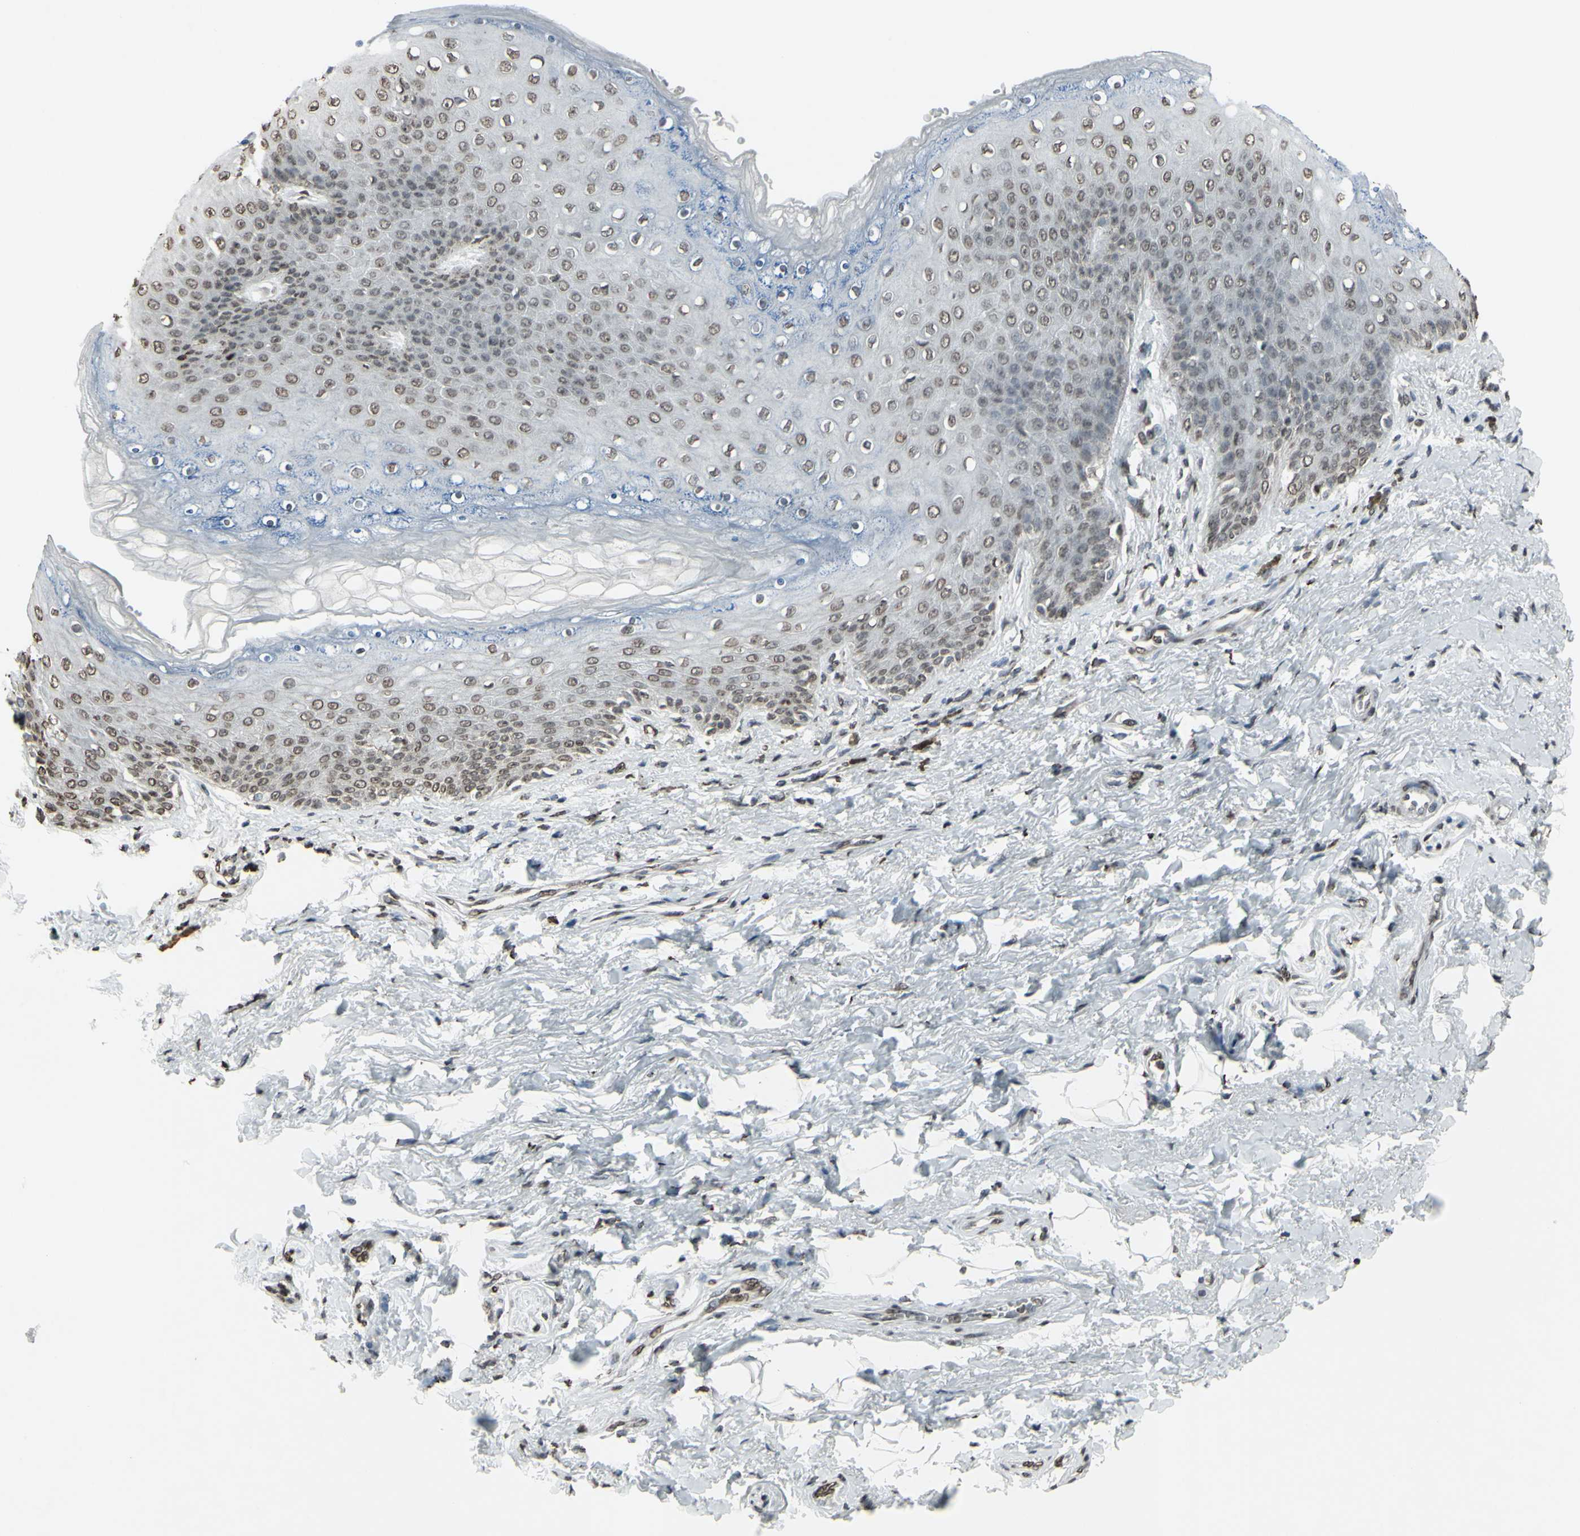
{"staining": {"intensity": "weak", "quantity": "25%-75%", "location": "nuclear"}, "tissue": "skin", "cell_type": "Epidermal cells", "image_type": "normal", "snomed": [{"axis": "morphology", "description": "Normal tissue, NOS"}, {"axis": "topography", "description": "Anal"}], "caption": "Protein staining of benign skin exhibits weak nuclear expression in about 25%-75% of epidermal cells.", "gene": "CD79B", "patient": {"sex": "female", "age": 46}}